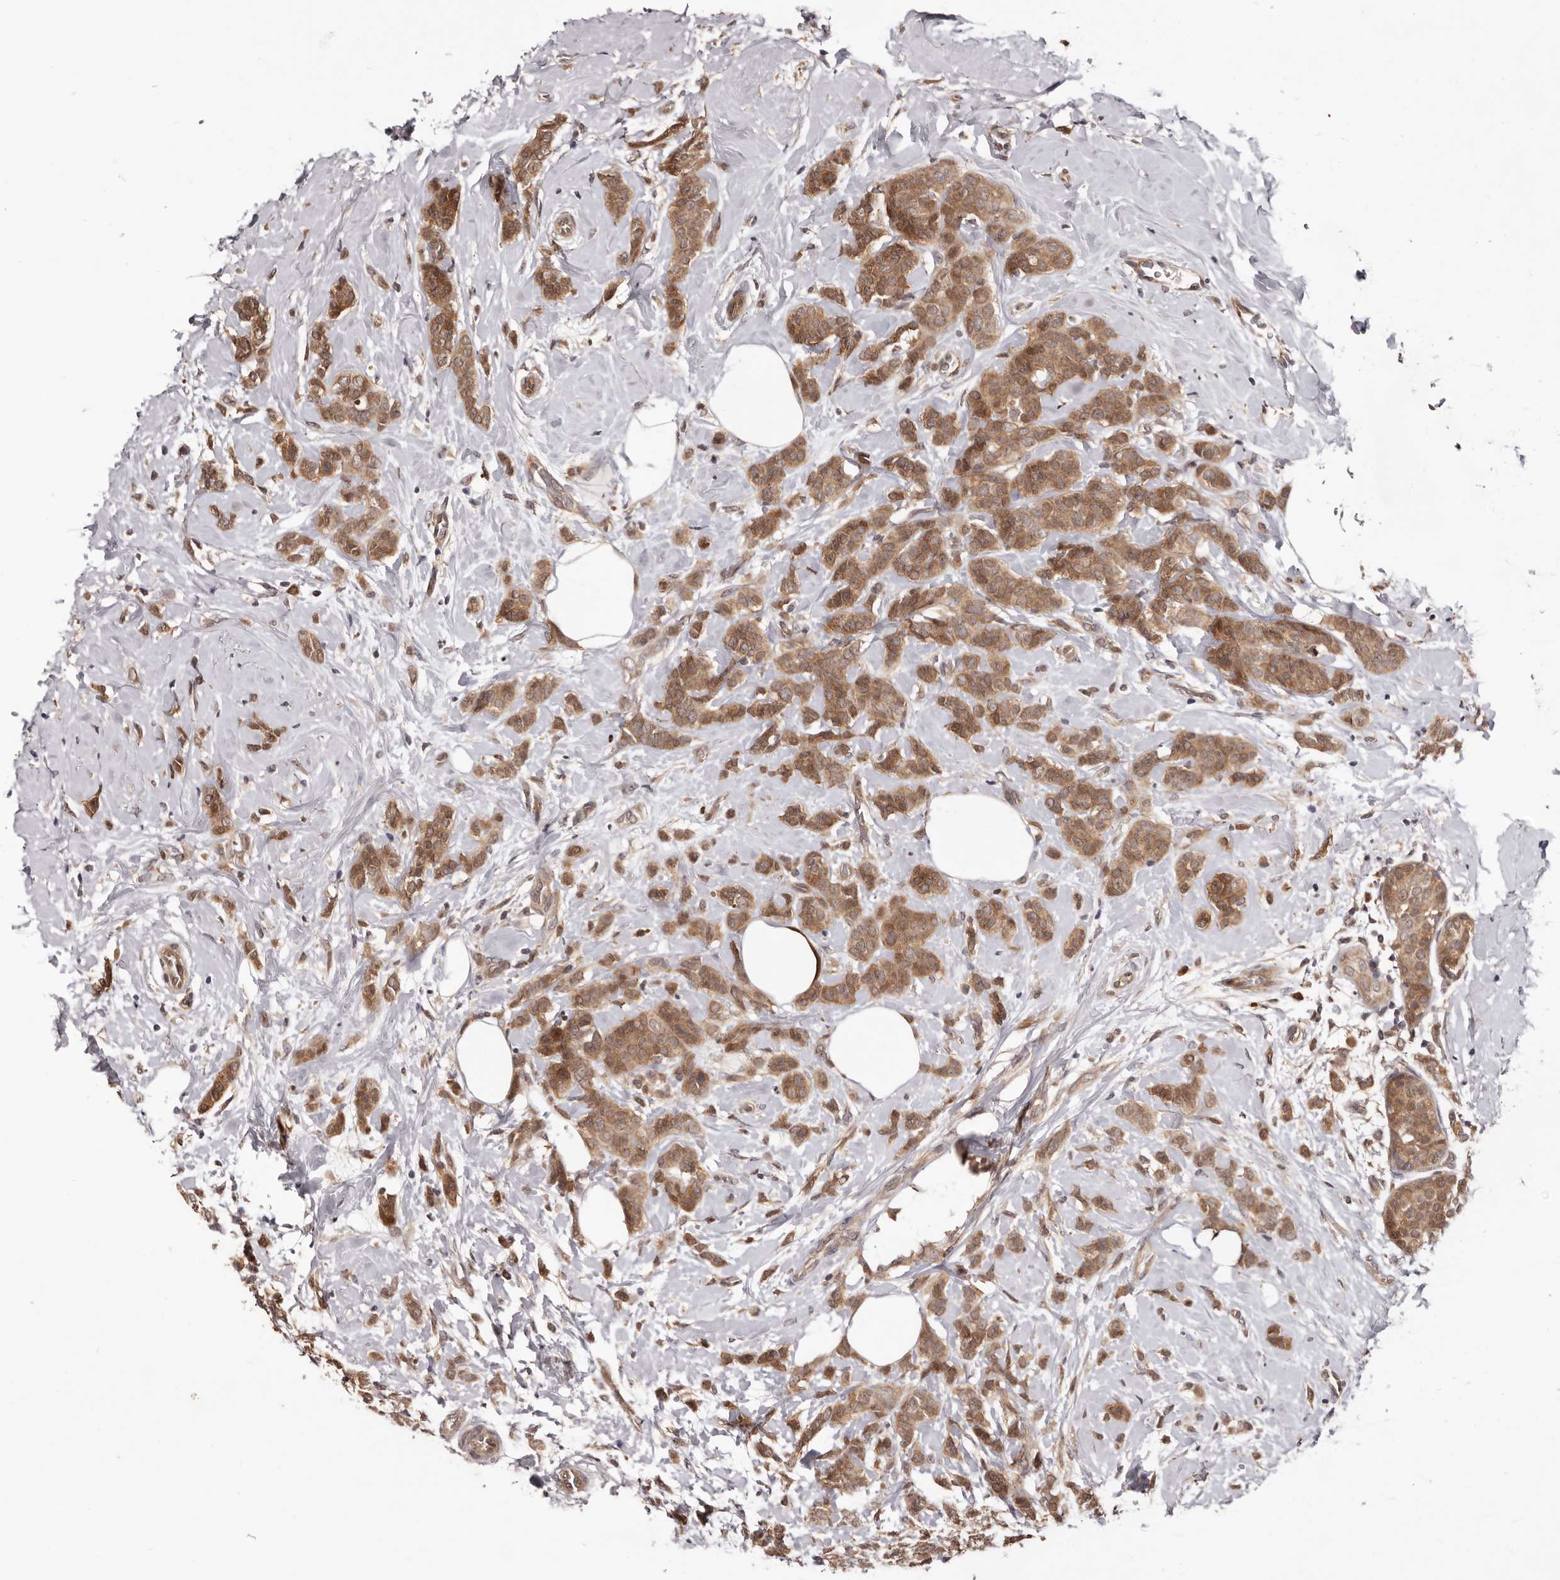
{"staining": {"intensity": "moderate", "quantity": ">75%", "location": "cytoplasmic/membranous"}, "tissue": "breast cancer", "cell_type": "Tumor cells", "image_type": "cancer", "snomed": [{"axis": "morphology", "description": "Lobular carcinoma, in situ"}, {"axis": "morphology", "description": "Lobular carcinoma"}, {"axis": "topography", "description": "Breast"}], "caption": "Protein expression analysis of human breast cancer reveals moderate cytoplasmic/membranous expression in approximately >75% of tumor cells.", "gene": "MDP1", "patient": {"sex": "female", "age": 41}}